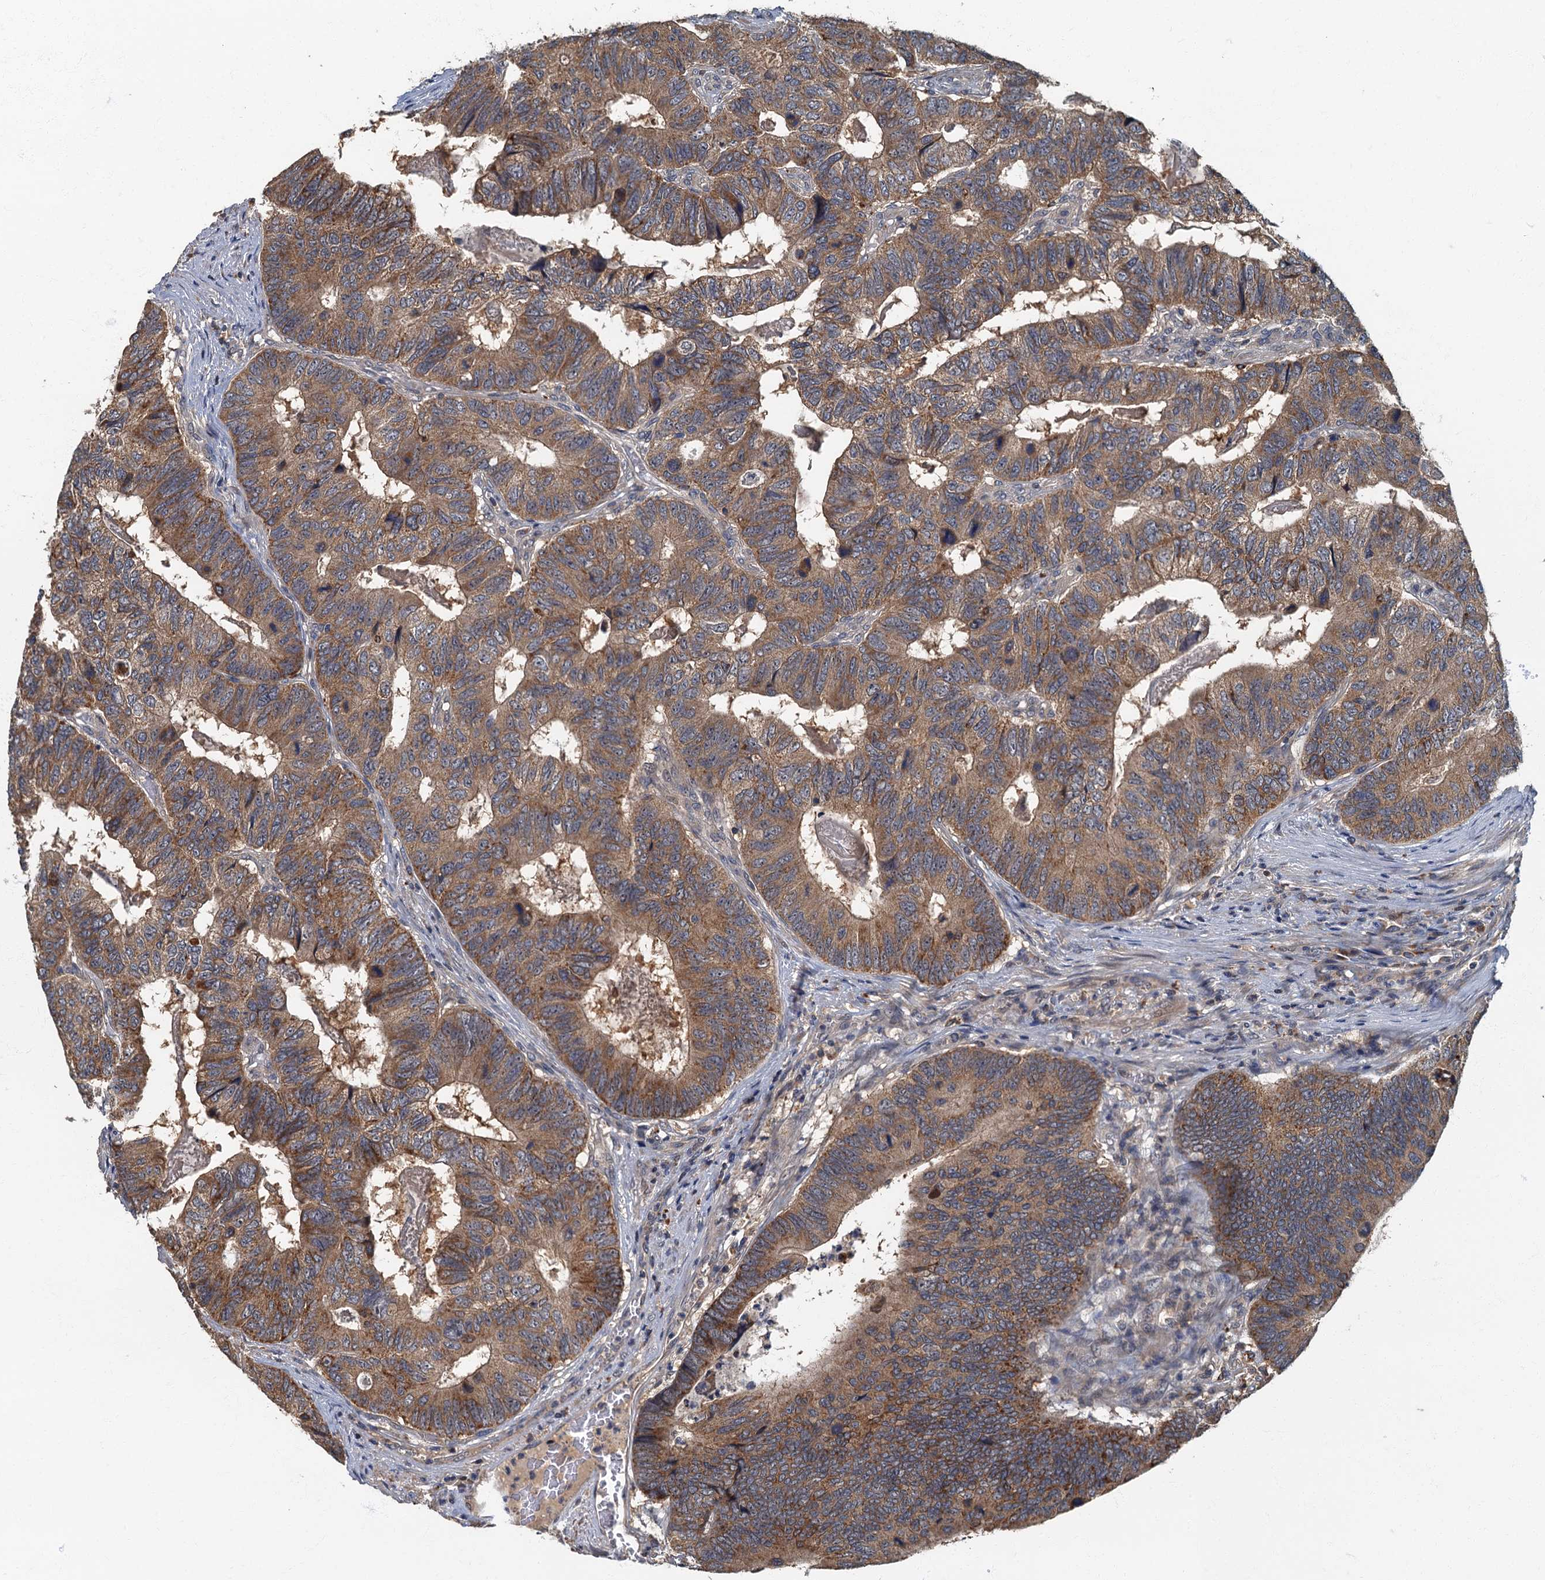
{"staining": {"intensity": "moderate", "quantity": ">75%", "location": "cytoplasmic/membranous"}, "tissue": "colorectal cancer", "cell_type": "Tumor cells", "image_type": "cancer", "snomed": [{"axis": "morphology", "description": "Adenocarcinoma, NOS"}, {"axis": "topography", "description": "Colon"}], "caption": "DAB immunohistochemical staining of human colorectal cancer (adenocarcinoma) shows moderate cytoplasmic/membranous protein expression in about >75% of tumor cells. (DAB (3,3'-diaminobenzidine) = brown stain, brightfield microscopy at high magnification).", "gene": "WDCP", "patient": {"sex": "female", "age": 67}}